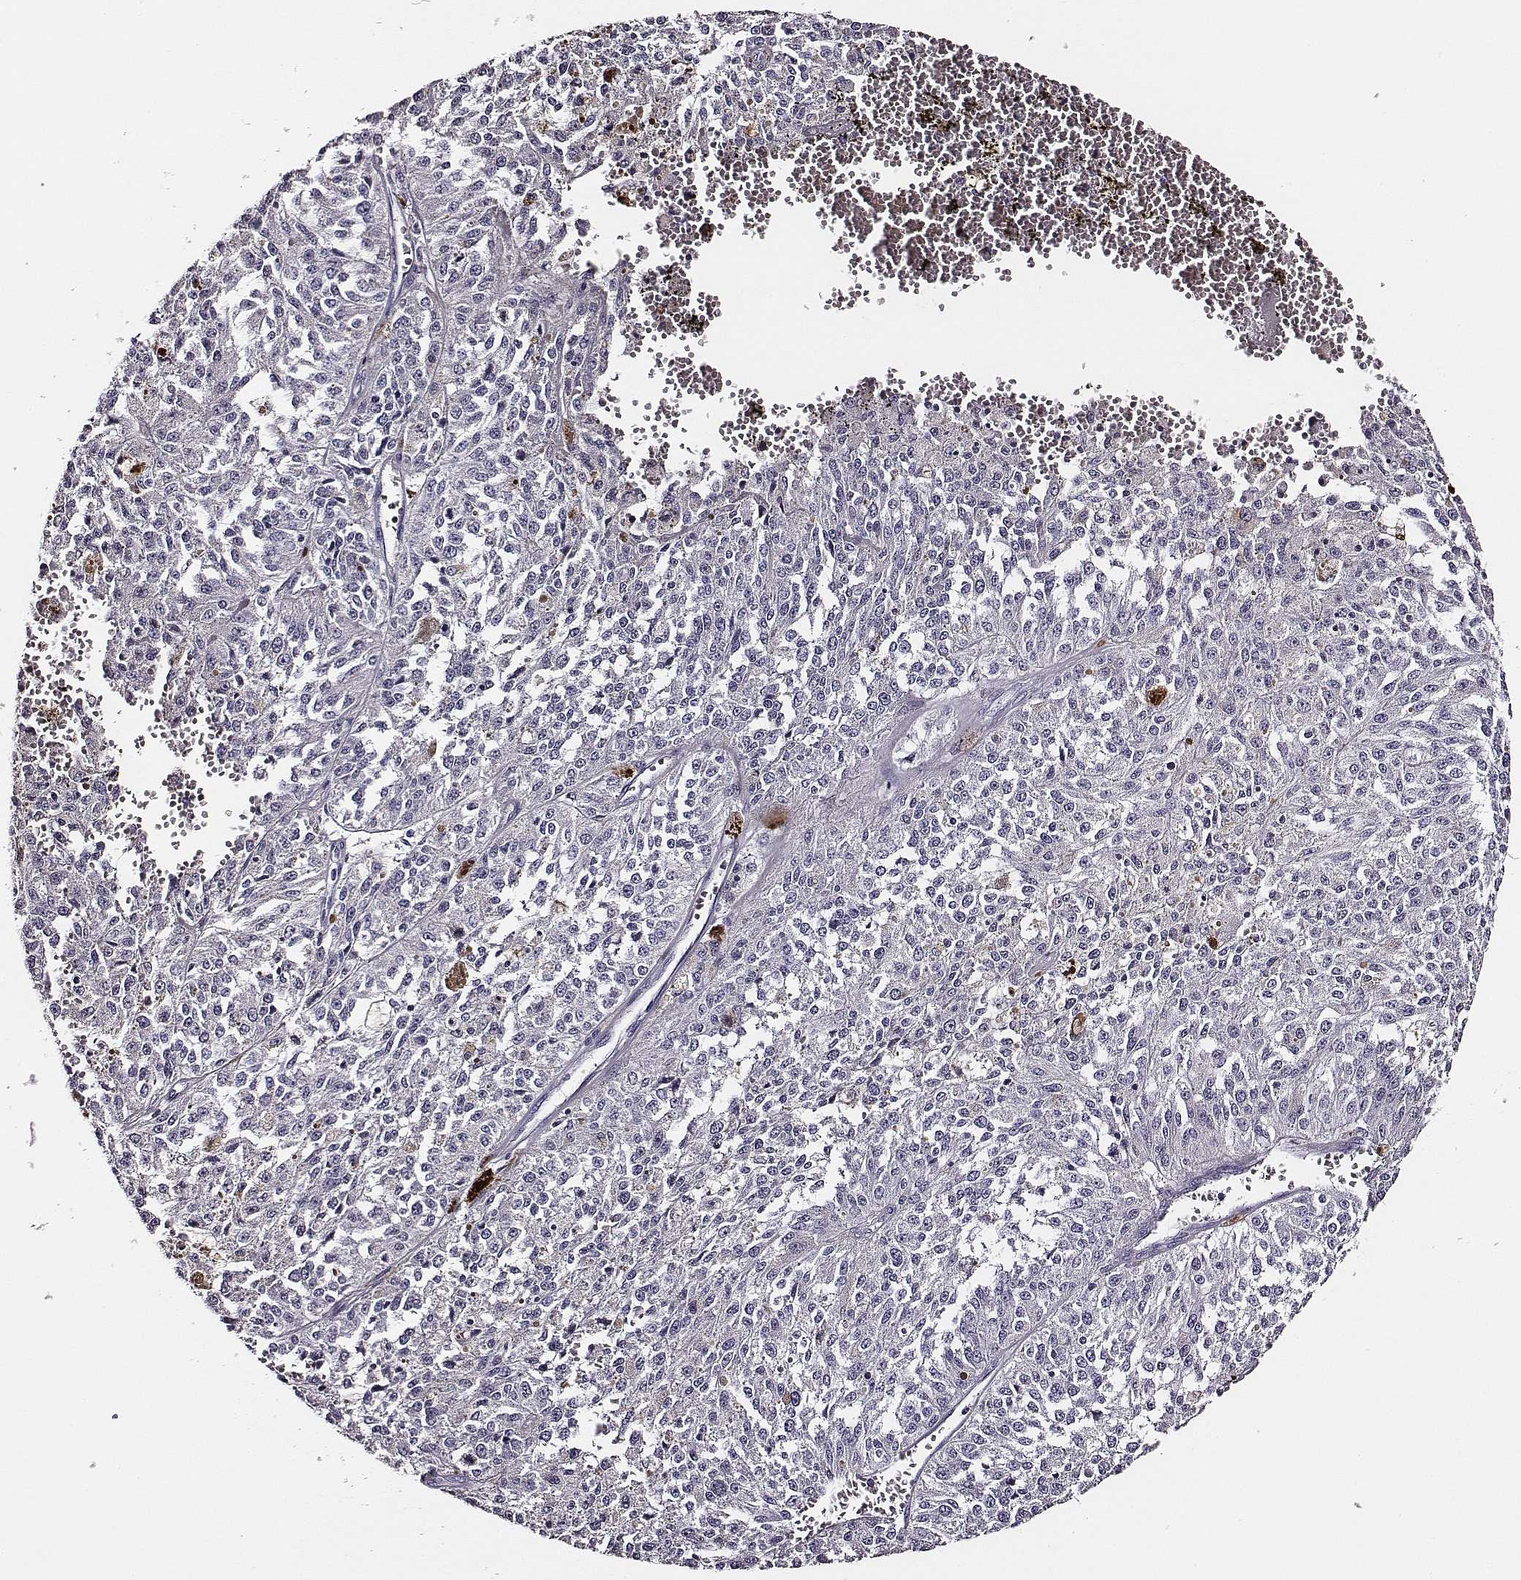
{"staining": {"intensity": "negative", "quantity": "none", "location": "none"}, "tissue": "melanoma", "cell_type": "Tumor cells", "image_type": "cancer", "snomed": [{"axis": "morphology", "description": "Malignant melanoma, Metastatic site"}, {"axis": "topography", "description": "Lymph node"}], "caption": "A photomicrograph of human melanoma is negative for staining in tumor cells.", "gene": "DPEP1", "patient": {"sex": "female", "age": 64}}